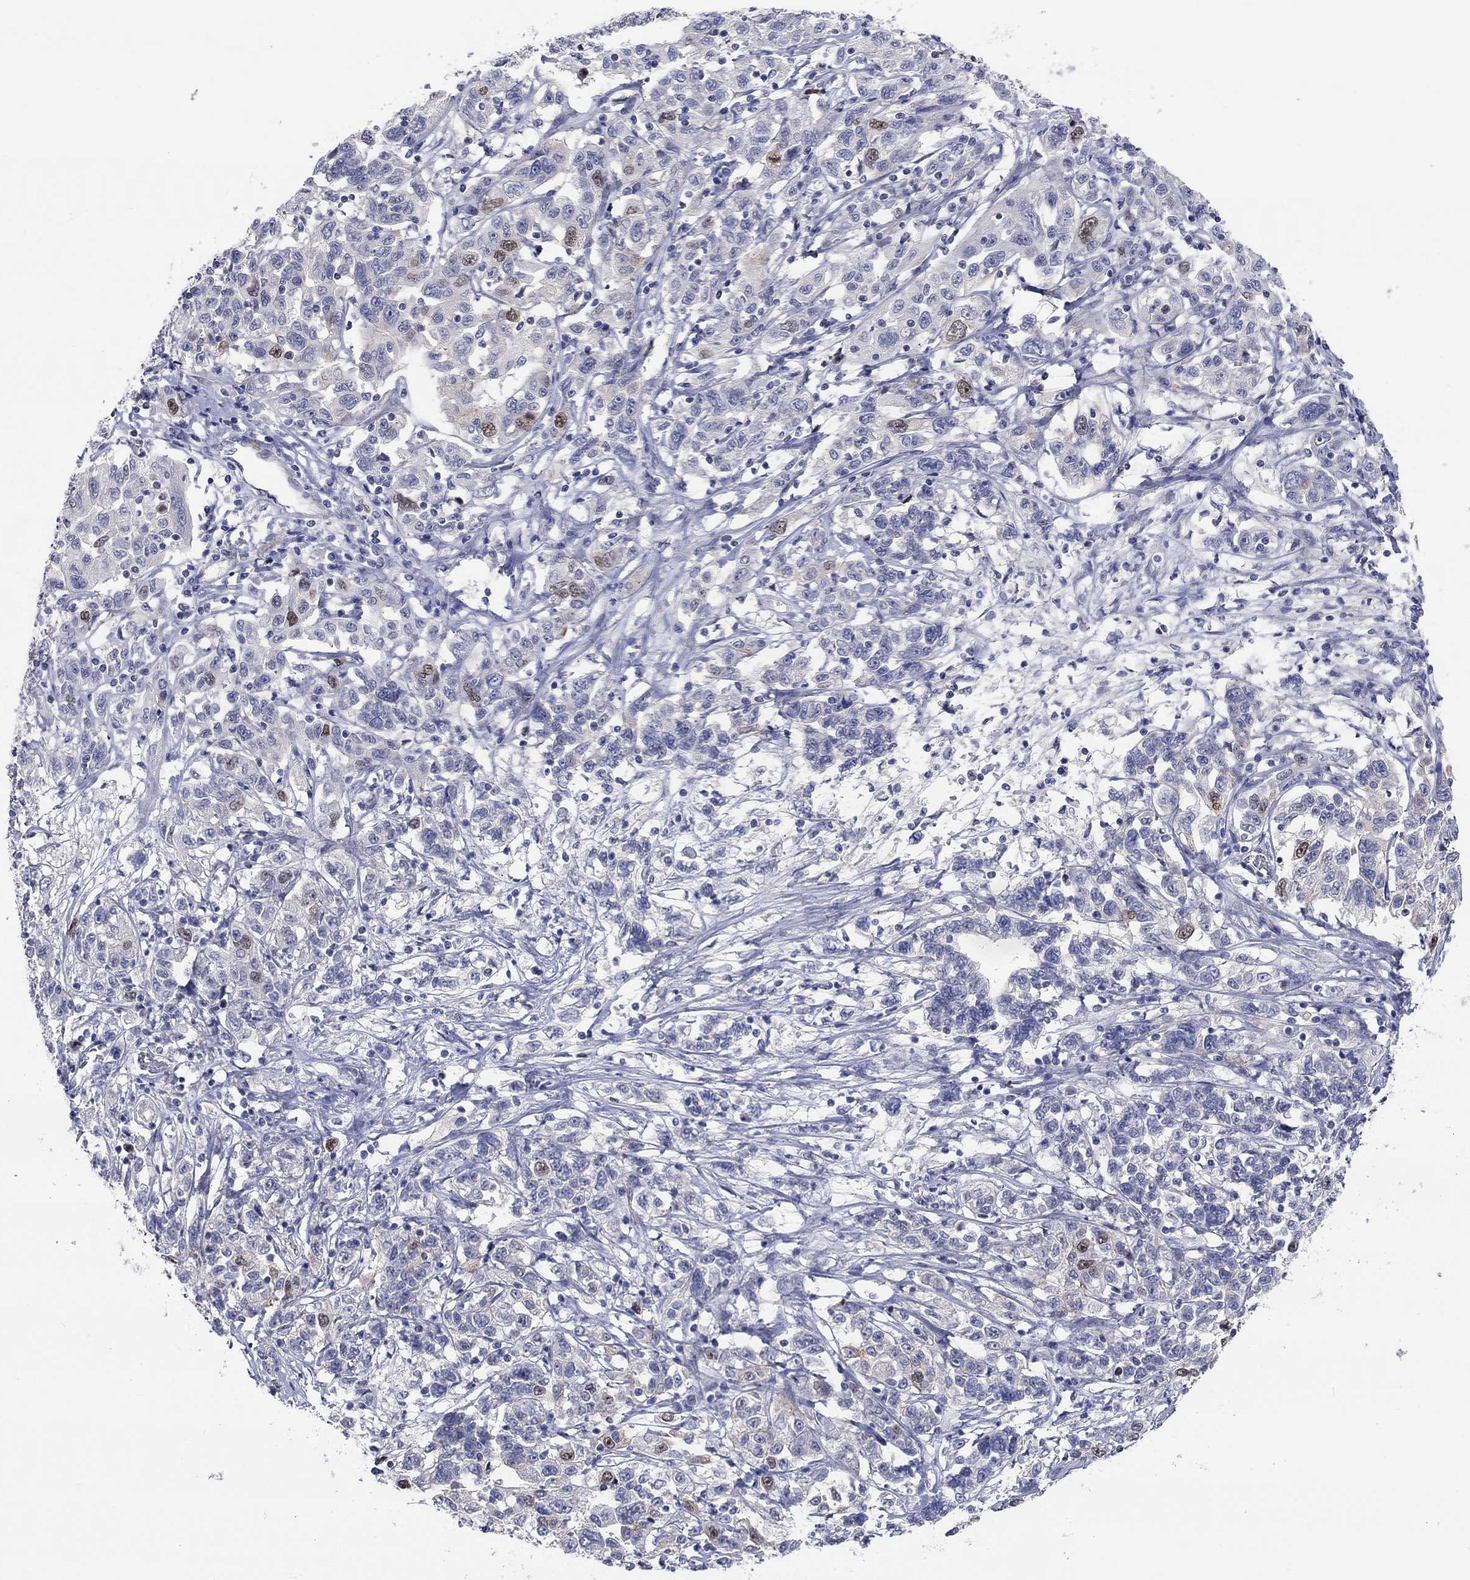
{"staining": {"intensity": "weak", "quantity": "<25%", "location": "nuclear"}, "tissue": "liver cancer", "cell_type": "Tumor cells", "image_type": "cancer", "snomed": [{"axis": "morphology", "description": "Adenocarcinoma, NOS"}, {"axis": "morphology", "description": "Cholangiocarcinoma"}, {"axis": "topography", "description": "Liver"}], "caption": "Immunohistochemical staining of human liver adenocarcinoma exhibits no significant staining in tumor cells.", "gene": "PRC1", "patient": {"sex": "male", "age": 64}}